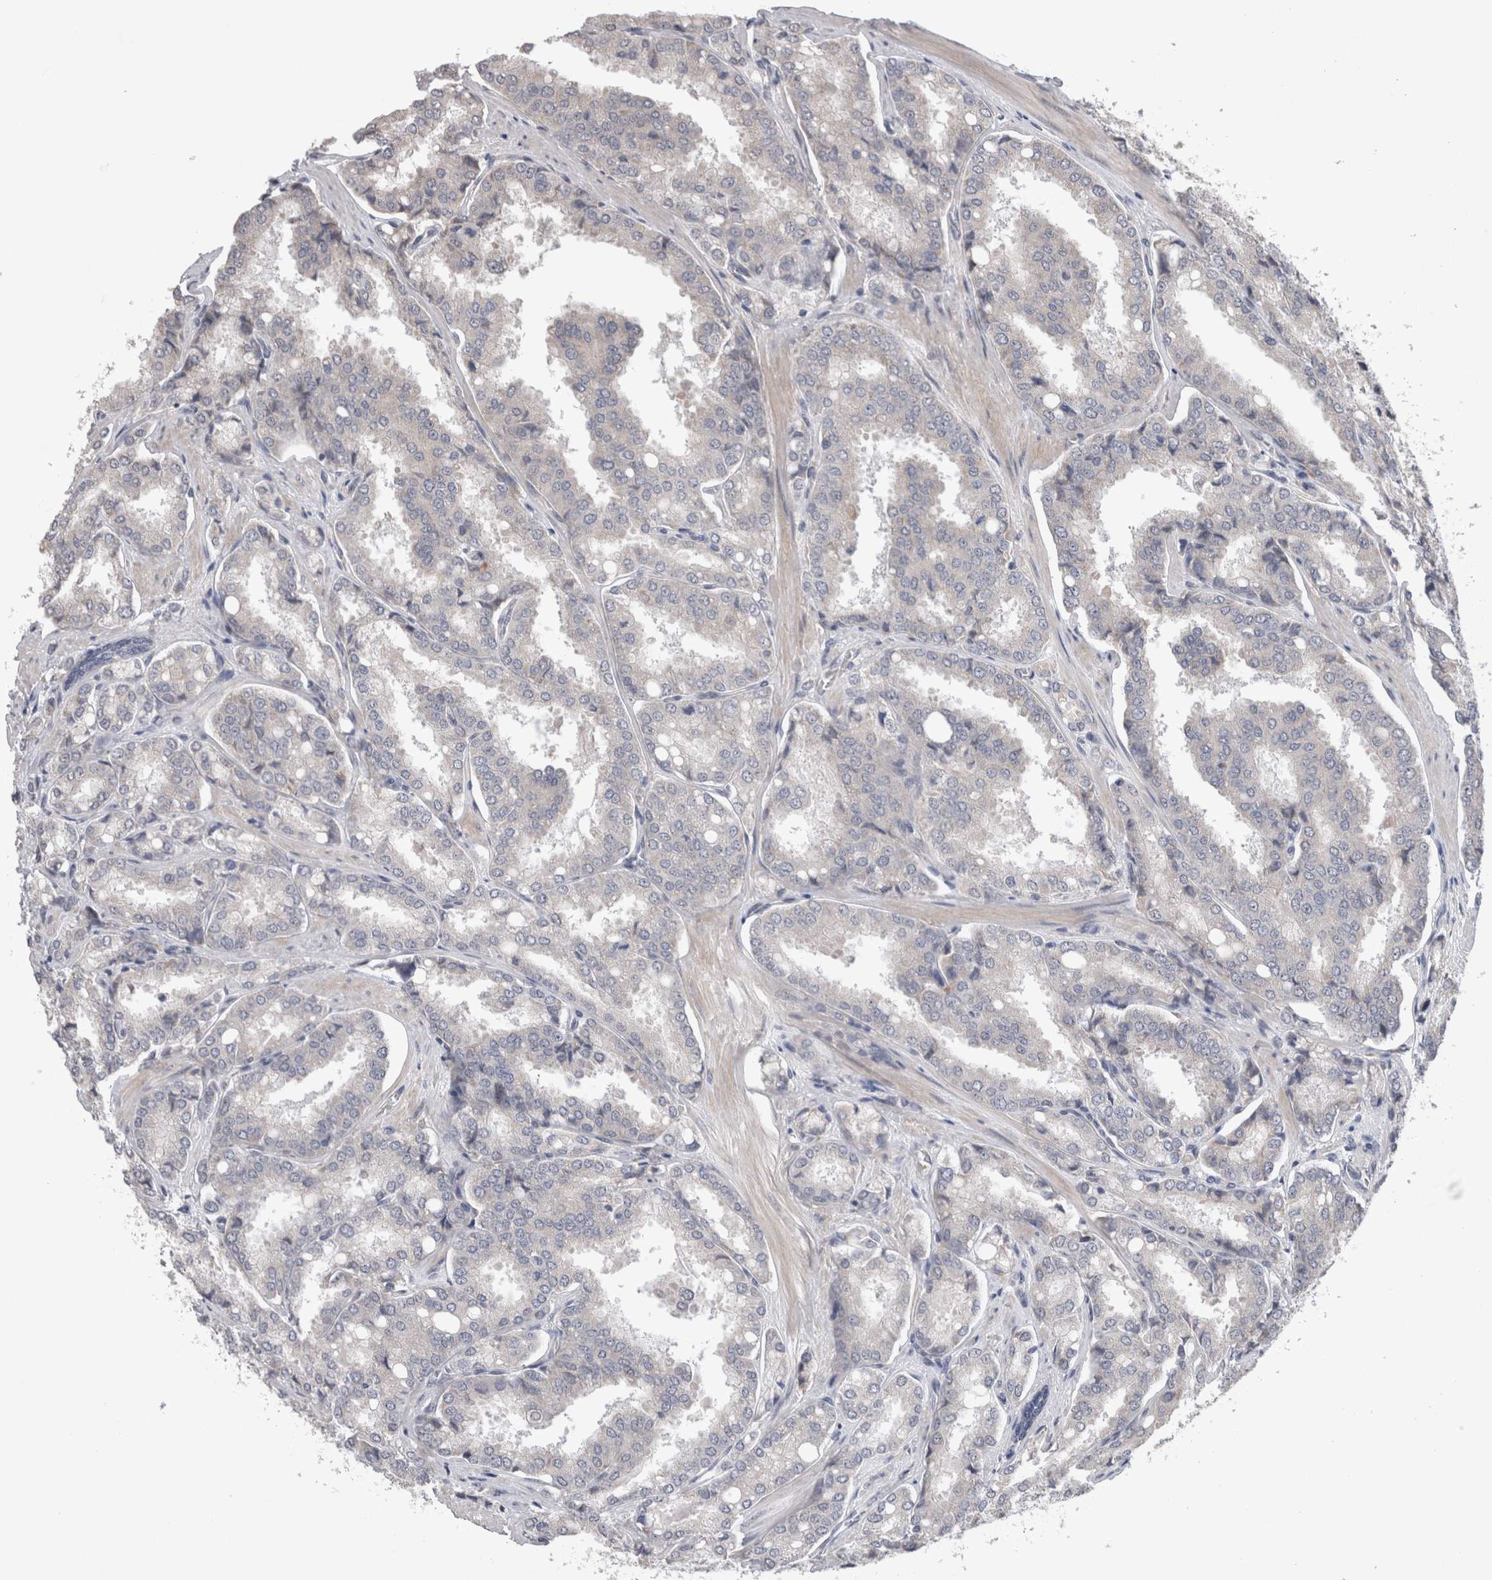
{"staining": {"intensity": "negative", "quantity": "none", "location": "none"}, "tissue": "prostate cancer", "cell_type": "Tumor cells", "image_type": "cancer", "snomed": [{"axis": "morphology", "description": "Adenocarcinoma, High grade"}, {"axis": "topography", "description": "Prostate"}], "caption": "This image is of high-grade adenocarcinoma (prostate) stained with IHC to label a protein in brown with the nuclei are counter-stained blue. There is no positivity in tumor cells. The staining is performed using DAB (3,3'-diaminobenzidine) brown chromogen with nuclei counter-stained in using hematoxylin.", "gene": "ARHGAP29", "patient": {"sex": "male", "age": 50}}